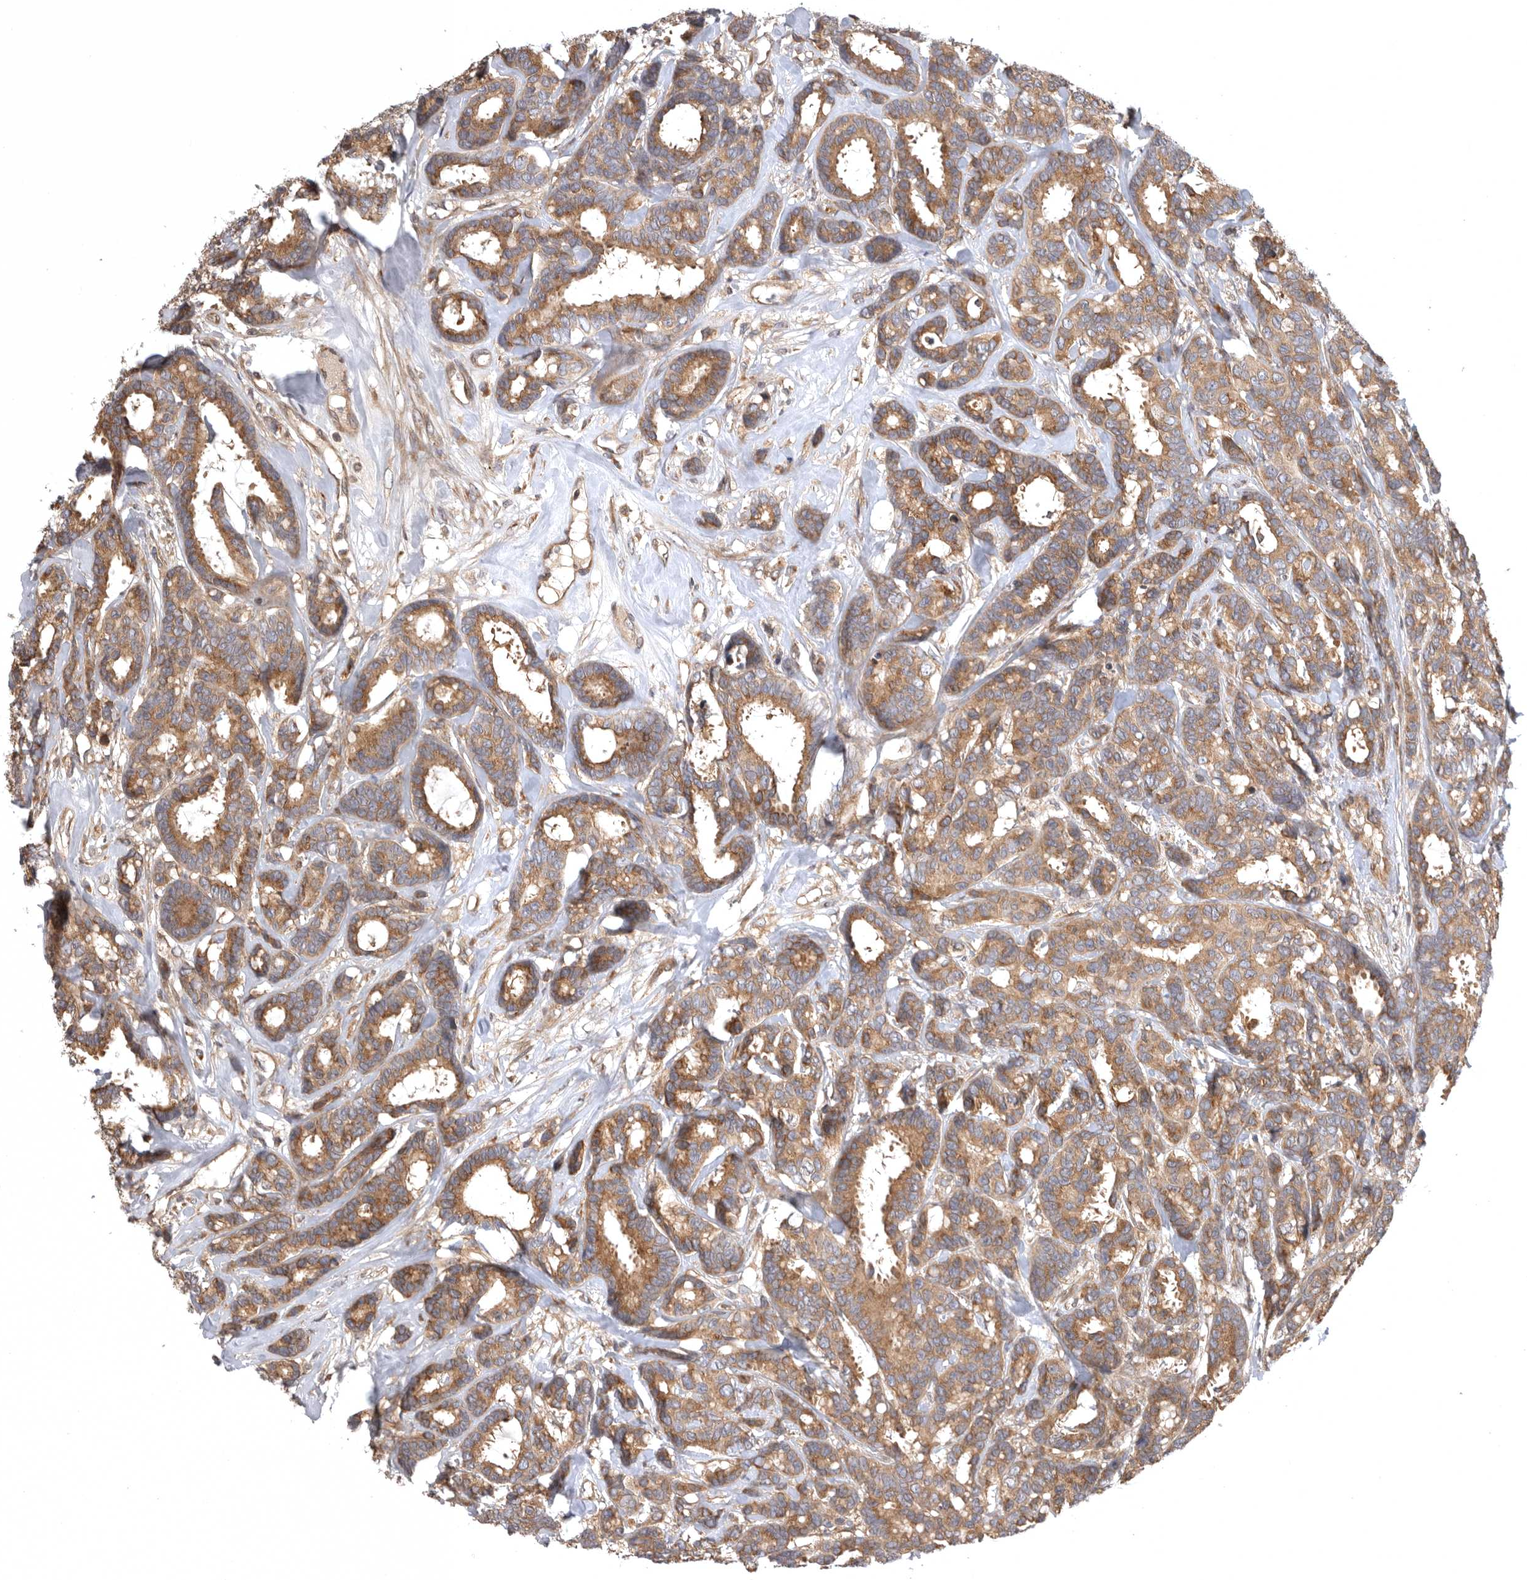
{"staining": {"intensity": "moderate", "quantity": ">75%", "location": "cytoplasmic/membranous"}, "tissue": "breast cancer", "cell_type": "Tumor cells", "image_type": "cancer", "snomed": [{"axis": "morphology", "description": "Duct carcinoma"}, {"axis": "topography", "description": "Breast"}], "caption": "Protein staining exhibits moderate cytoplasmic/membranous expression in approximately >75% of tumor cells in infiltrating ductal carcinoma (breast).", "gene": "CUEDC1", "patient": {"sex": "female", "age": 87}}